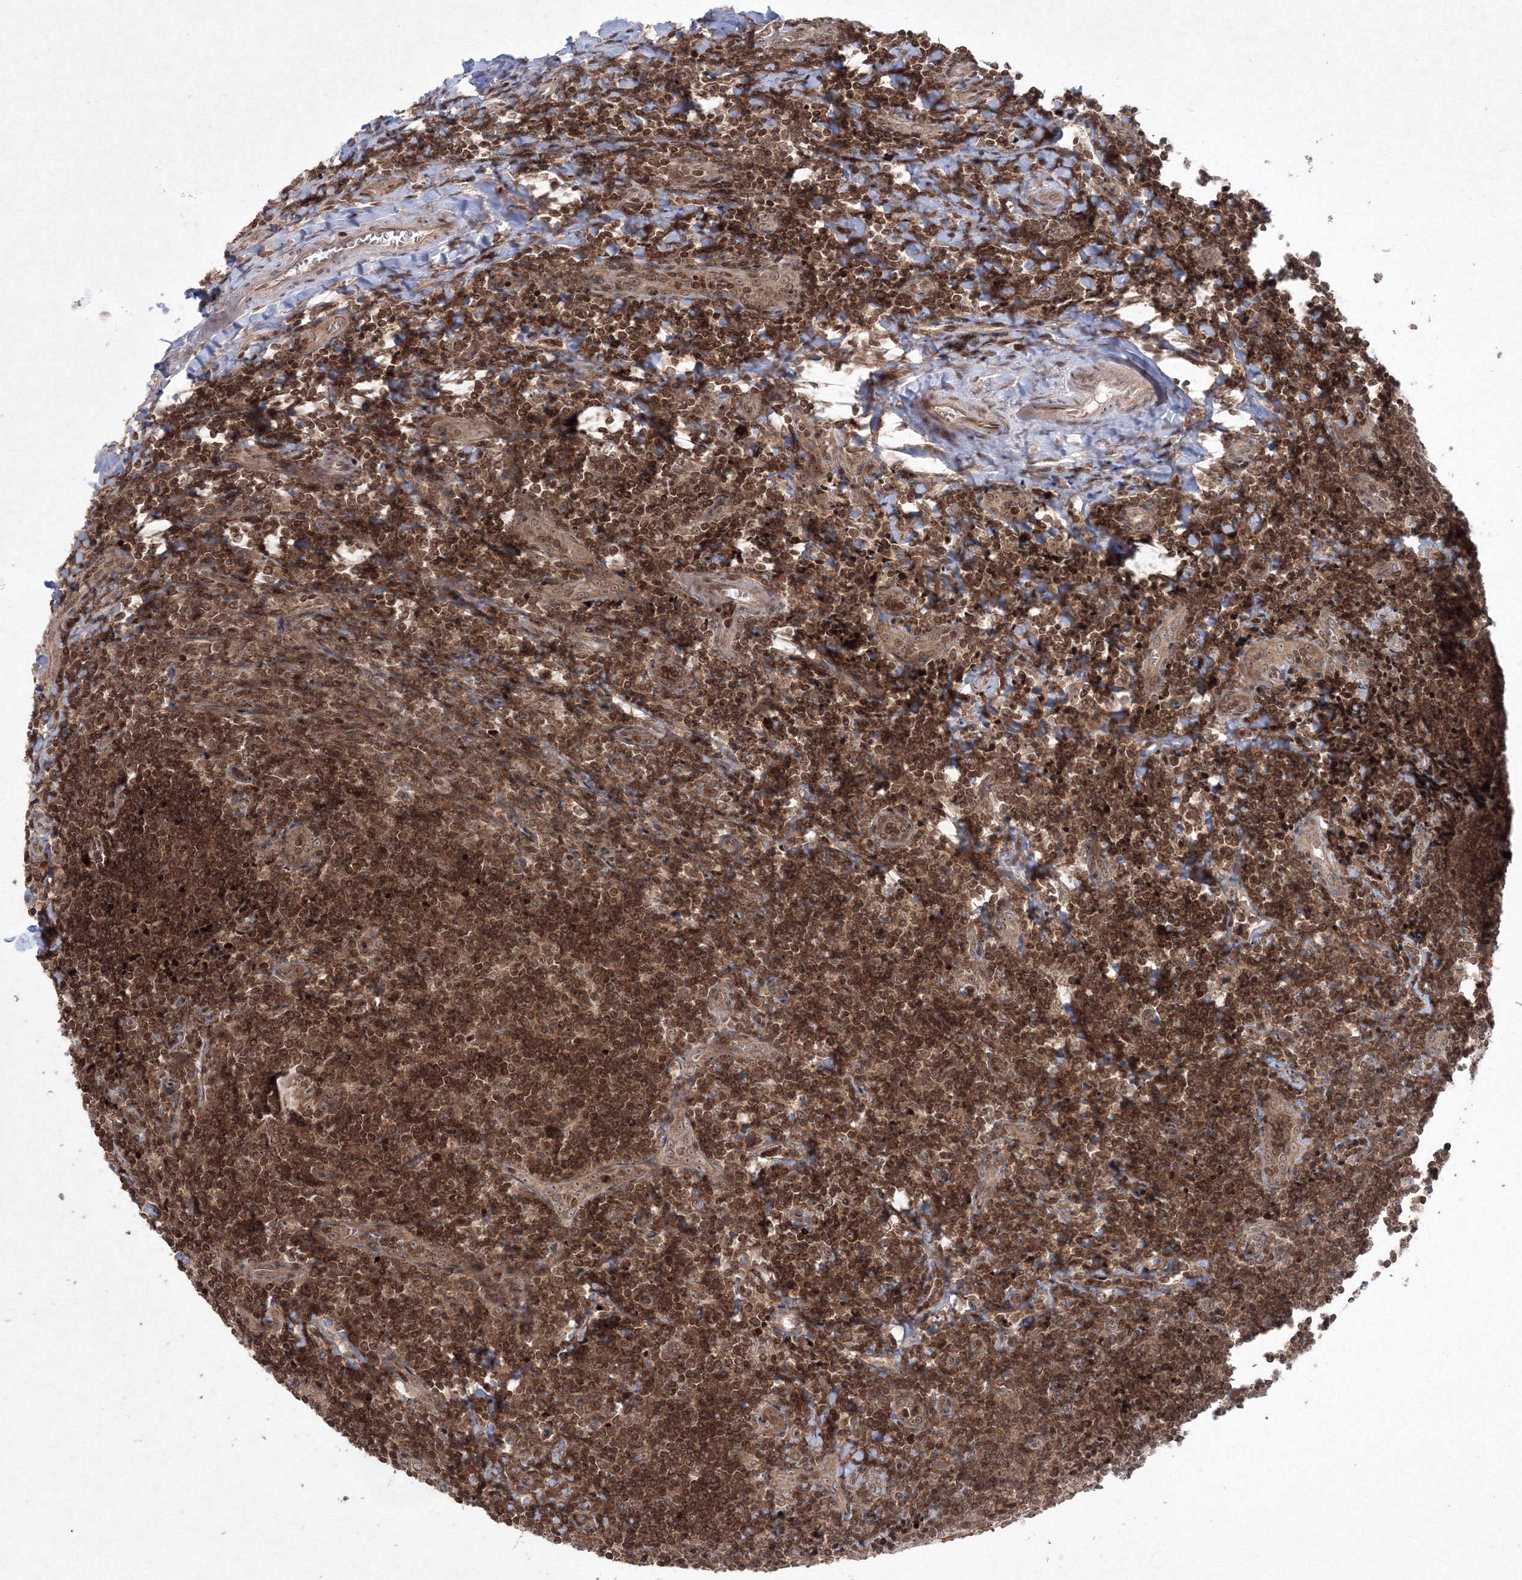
{"staining": {"intensity": "strong", "quantity": ">75%", "location": "cytoplasmic/membranous"}, "tissue": "tonsil", "cell_type": "Germinal center cells", "image_type": "normal", "snomed": [{"axis": "morphology", "description": "Normal tissue, NOS"}, {"axis": "topography", "description": "Tonsil"}], "caption": "This is an image of immunohistochemistry staining of normal tonsil, which shows strong positivity in the cytoplasmic/membranous of germinal center cells.", "gene": "MKRN2", "patient": {"sex": "male", "age": 27}}